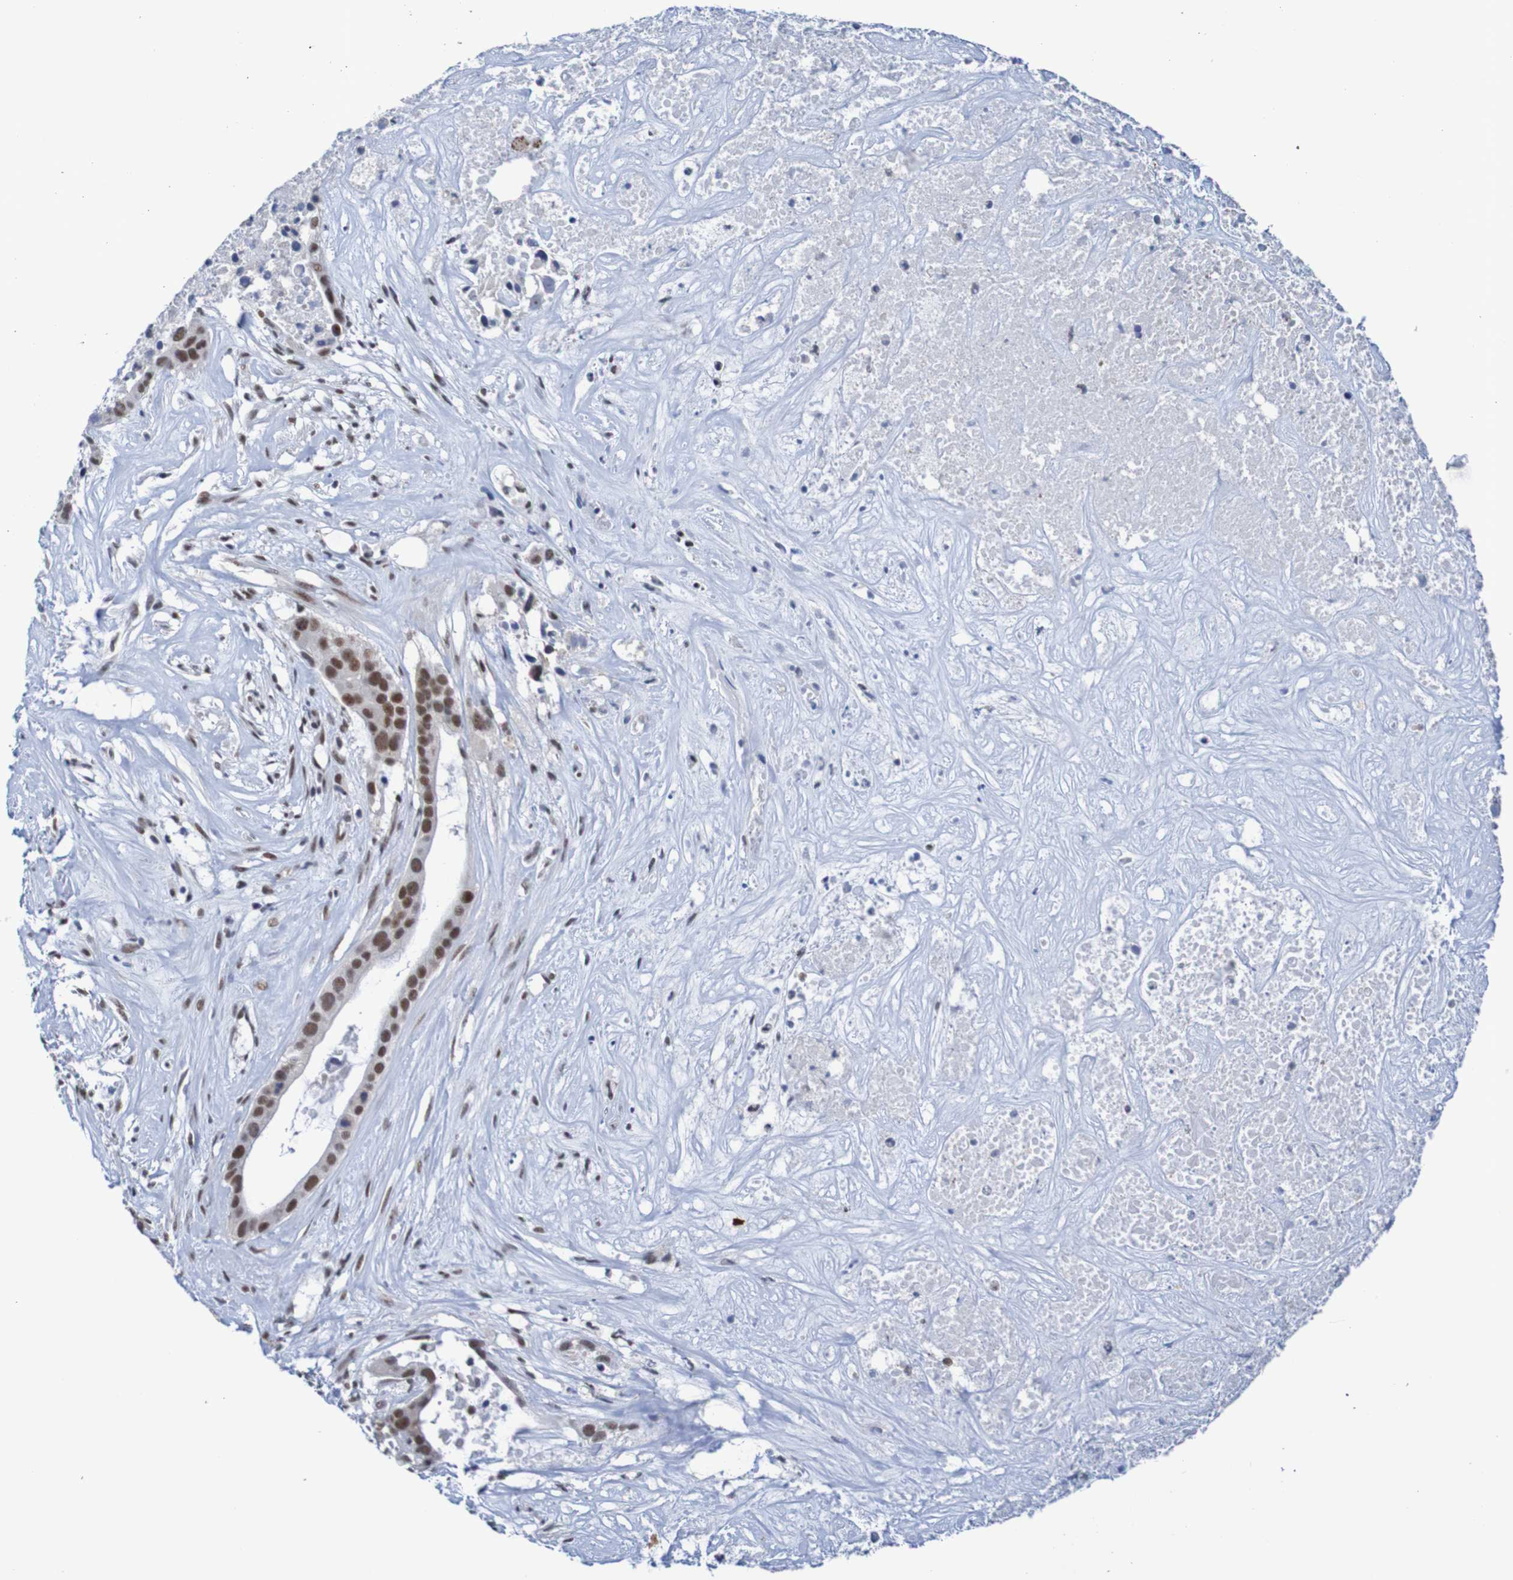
{"staining": {"intensity": "strong", "quantity": "25%-75%", "location": "nuclear"}, "tissue": "liver cancer", "cell_type": "Tumor cells", "image_type": "cancer", "snomed": [{"axis": "morphology", "description": "Cholangiocarcinoma"}, {"axis": "topography", "description": "Liver"}], "caption": "This is a histology image of immunohistochemistry staining of liver cancer (cholangiocarcinoma), which shows strong positivity in the nuclear of tumor cells.", "gene": "CDC5L", "patient": {"sex": "female", "age": 65}}